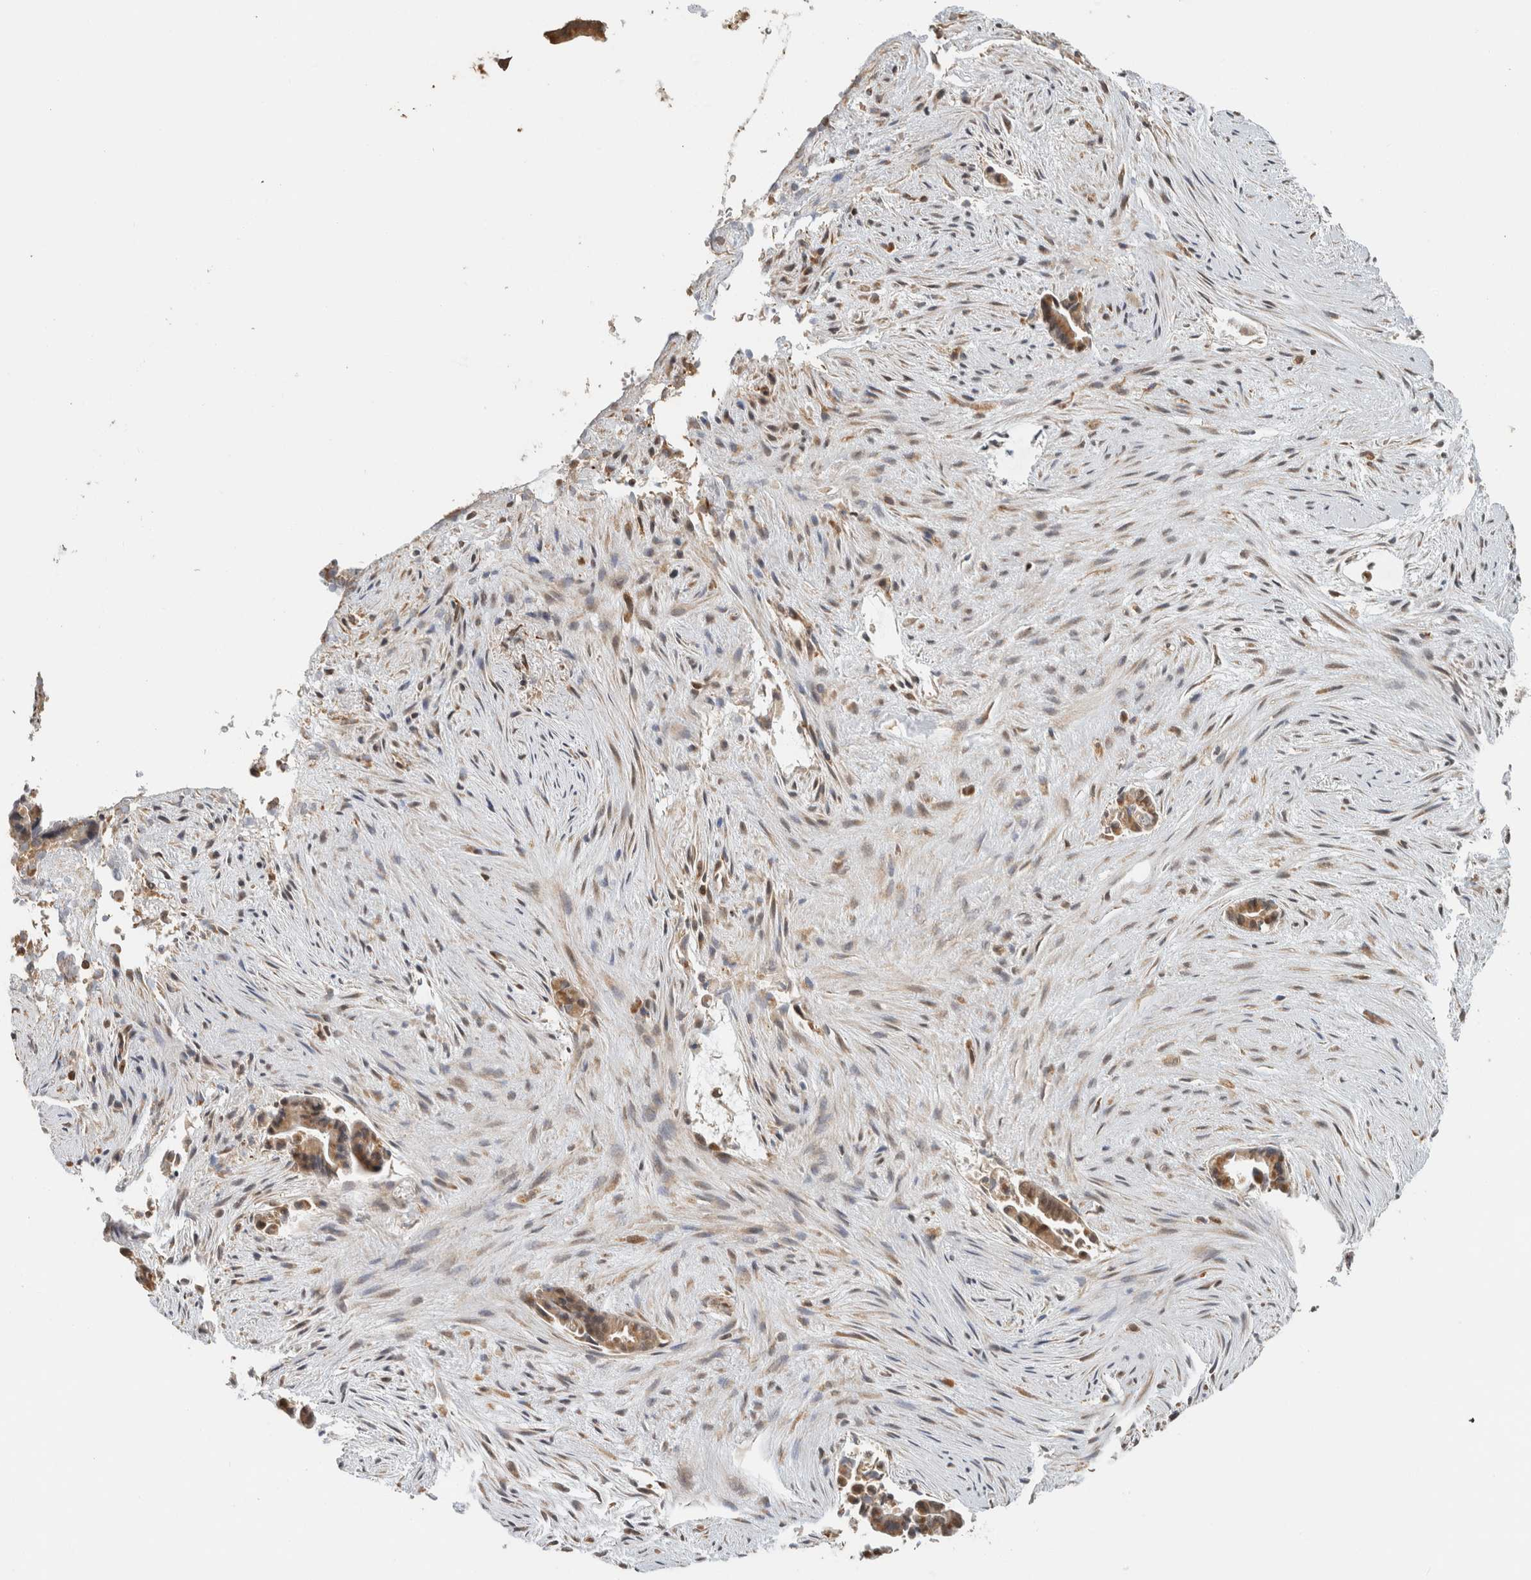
{"staining": {"intensity": "moderate", "quantity": ">75%", "location": "cytoplasmic/membranous"}, "tissue": "liver cancer", "cell_type": "Tumor cells", "image_type": "cancer", "snomed": [{"axis": "morphology", "description": "Cholangiocarcinoma"}, {"axis": "topography", "description": "Liver"}], "caption": "Immunohistochemical staining of liver cancer (cholangiocarcinoma) reveals moderate cytoplasmic/membranous protein positivity in approximately >75% of tumor cells. The staining is performed using DAB (3,3'-diaminobenzidine) brown chromogen to label protein expression. The nuclei are counter-stained blue using hematoxylin.", "gene": "GINS4", "patient": {"sex": "female", "age": 55}}